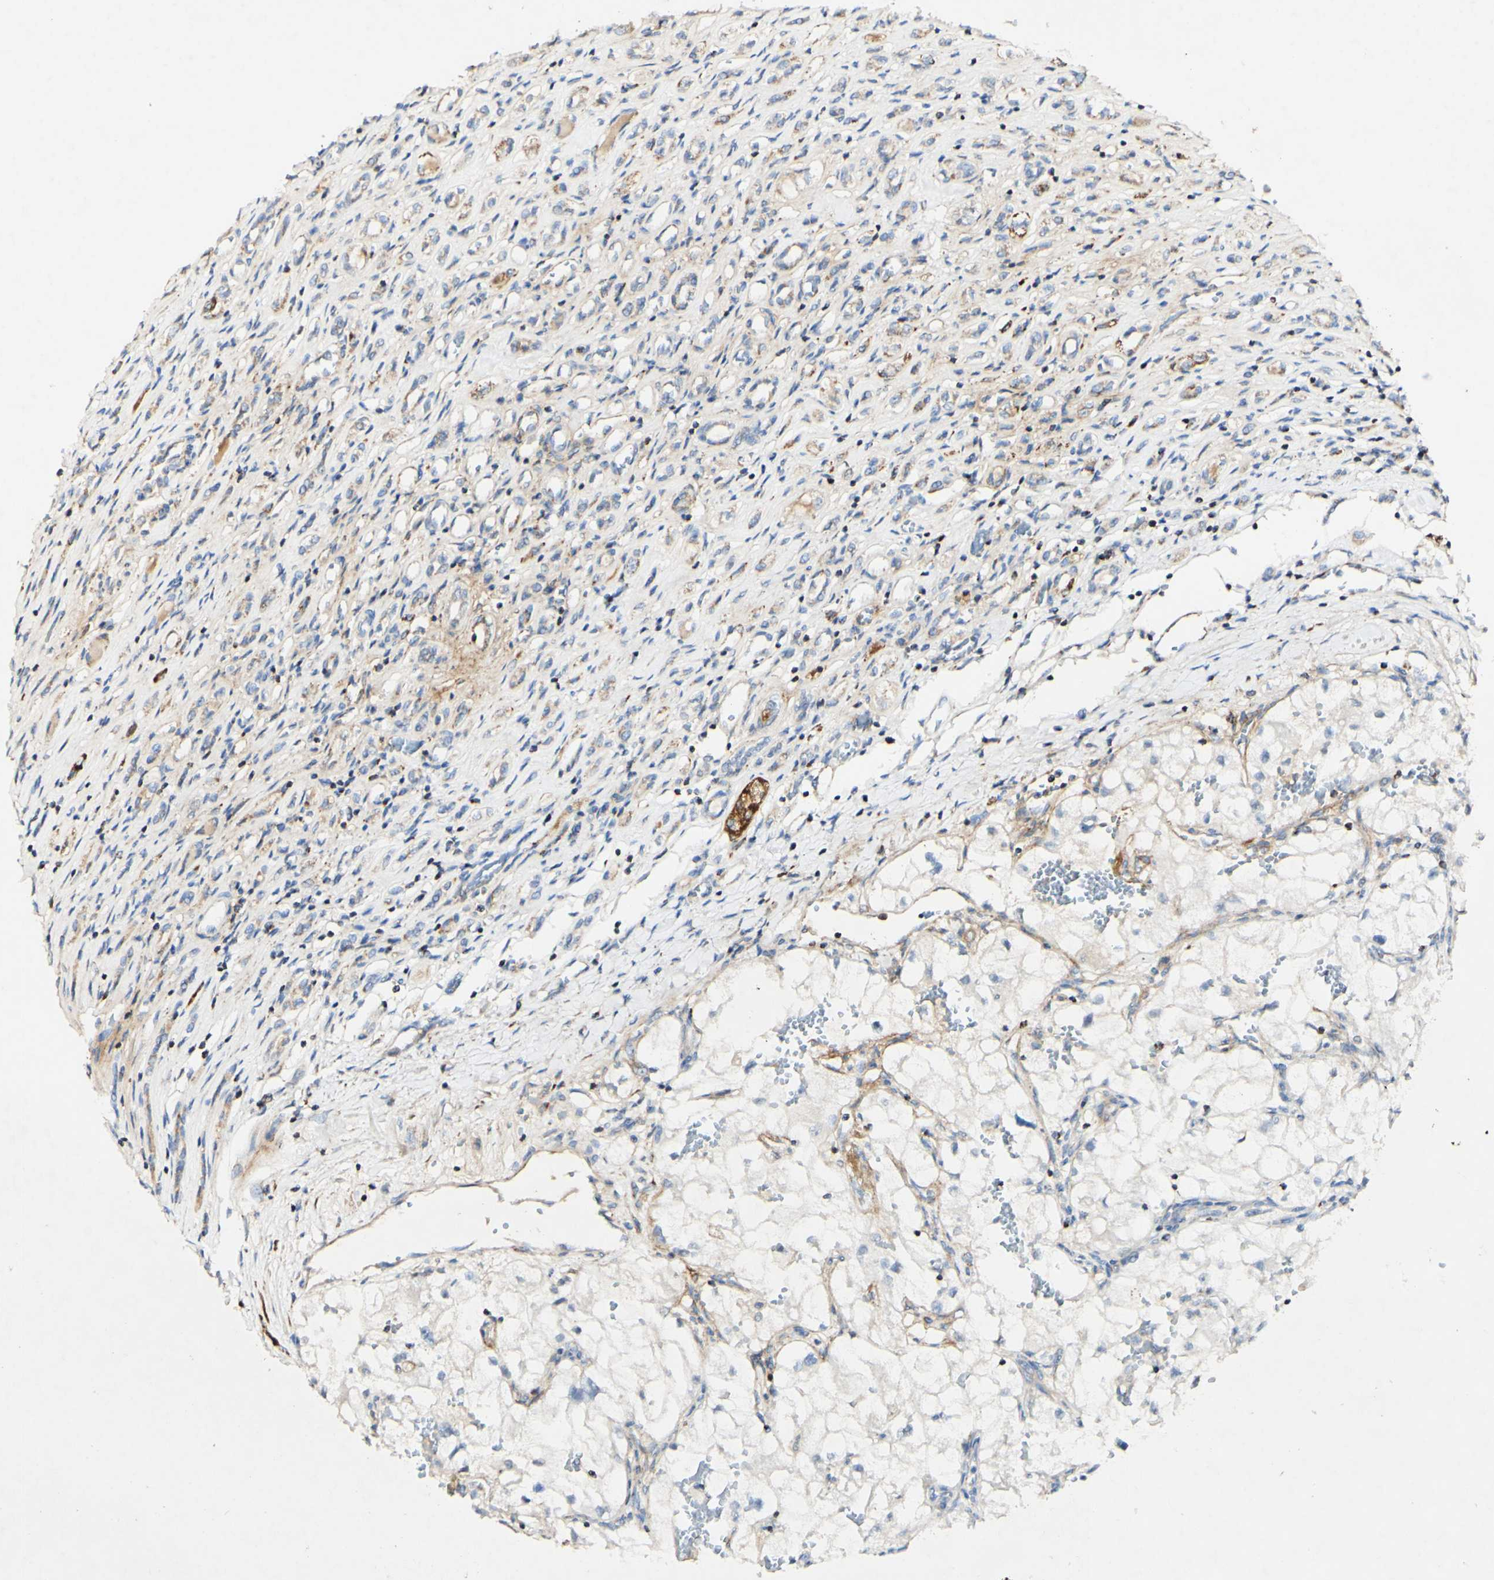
{"staining": {"intensity": "negative", "quantity": "none", "location": "none"}, "tissue": "renal cancer", "cell_type": "Tumor cells", "image_type": "cancer", "snomed": [{"axis": "morphology", "description": "Adenocarcinoma, NOS"}, {"axis": "topography", "description": "Kidney"}], "caption": "This photomicrograph is of adenocarcinoma (renal) stained with immunohistochemistry to label a protein in brown with the nuclei are counter-stained blue. There is no staining in tumor cells.", "gene": "OXCT1", "patient": {"sex": "female", "age": 70}}